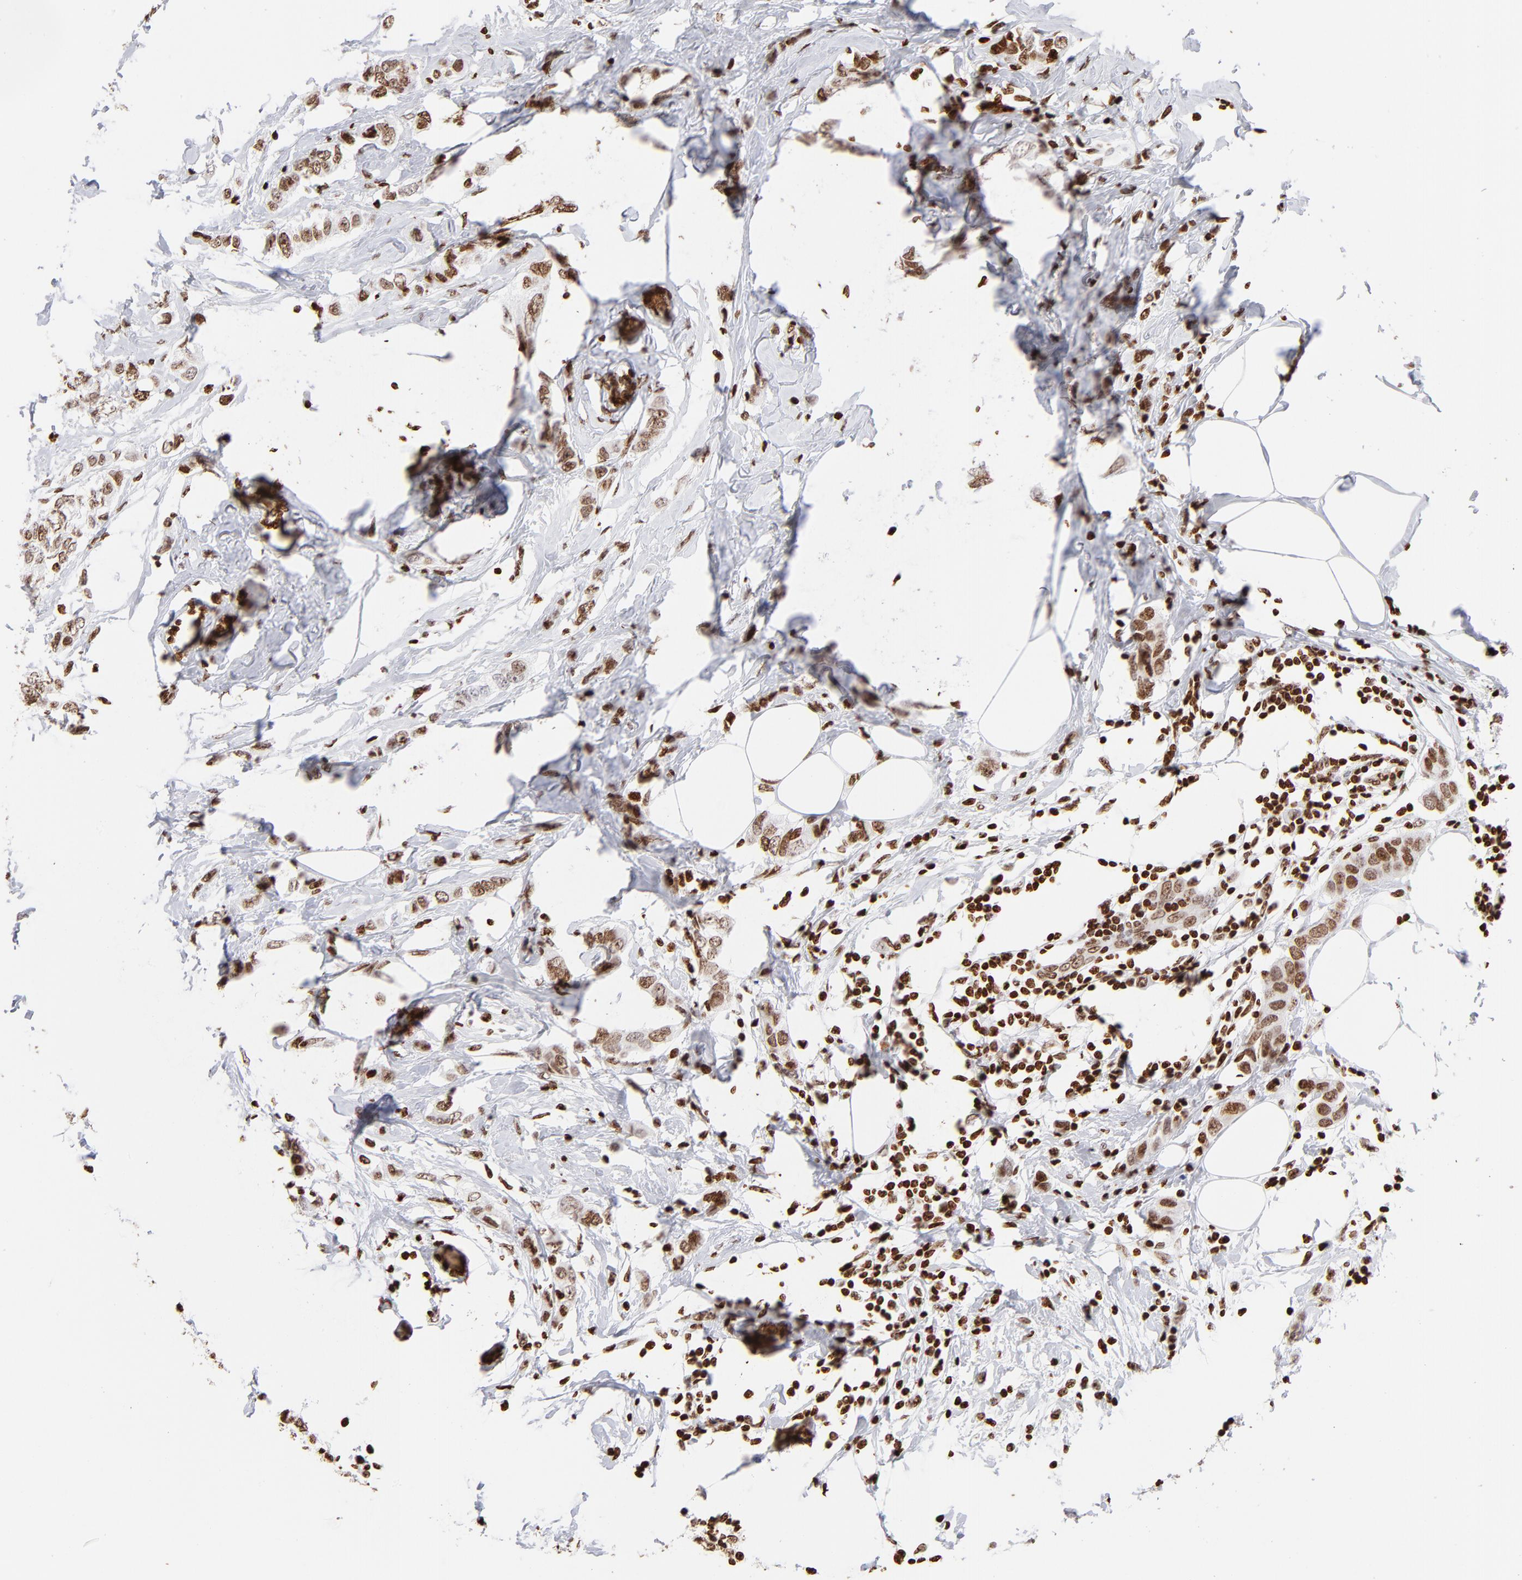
{"staining": {"intensity": "moderate", "quantity": ">75%", "location": "nuclear"}, "tissue": "breast cancer", "cell_type": "Tumor cells", "image_type": "cancer", "snomed": [{"axis": "morphology", "description": "Normal tissue, NOS"}, {"axis": "morphology", "description": "Duct carcinoma"}, {"axis": "topography", "description": "Breast"}], "caption": "Human breast cancer (infiltrating ductal carcinoma) stained with a protein marker reveals moderate staining in tumor cells.", "gene": "RTL4", "patient": {"sex": "female", "age": 50}}